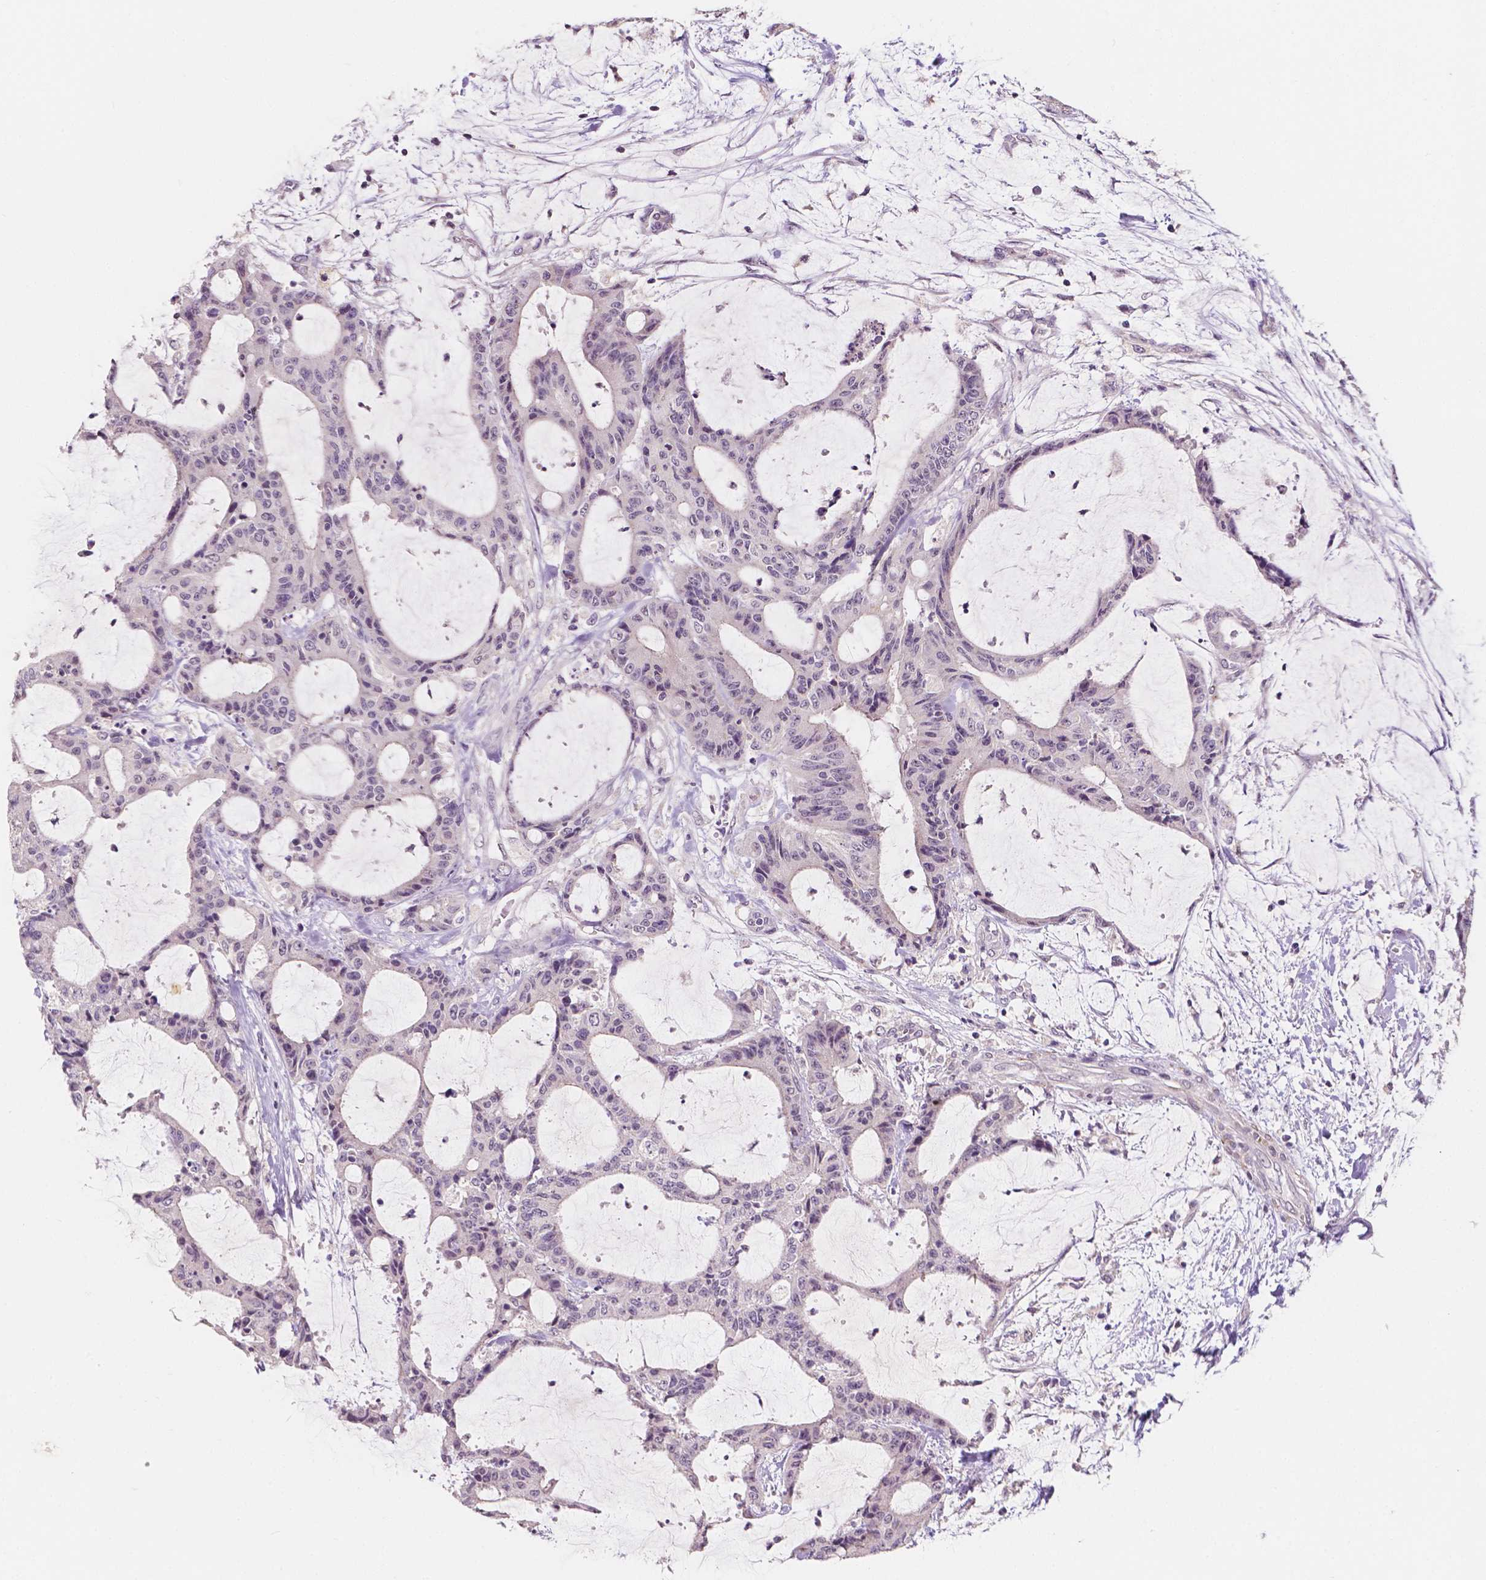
{"staining": {"intensity": "negative", "quantity": "none", "location": "none"}, "tissue": "liver cancer", "cell_type": "Tumor cells", "image_type": "cancer", "snomed": [{"axis": "morphology", "description": "Cholangiocarcinoma"}, {"axis": "topography", "description": "Liver"}], "caption": "This is an IHC histopathology image of liver cancer (cholangiocarcinoma). There is no staining in tumor cells.", "gene": "SIRT2", "patient": {"sex": "female", "age": 73}}